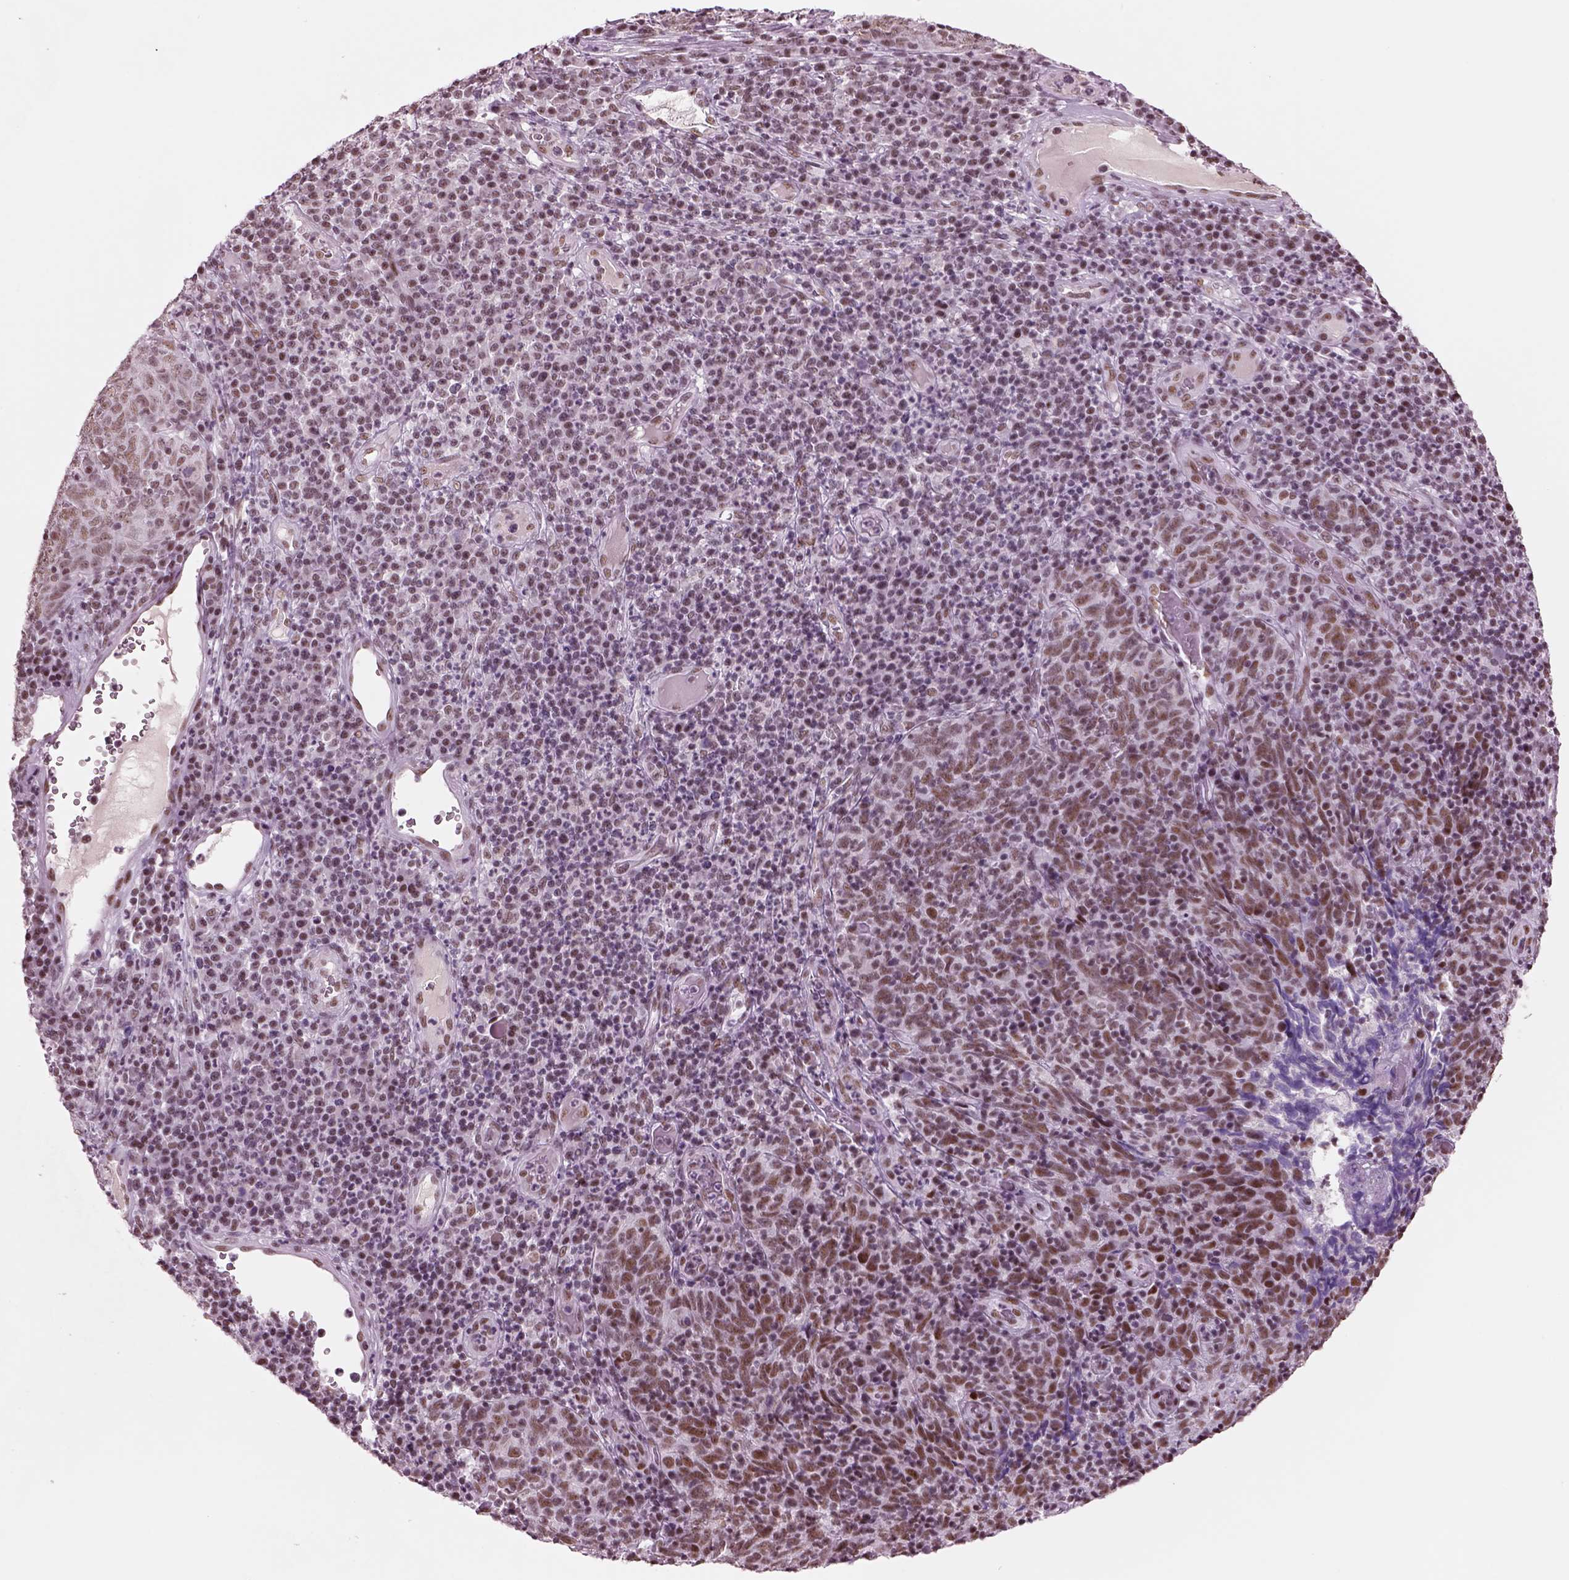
{"staining": {"intensity": "moderate", "quantity": ">75%", "location": "nuclear"}, "tissue": "skin cancer", "cell_type": "Tumor cells", "image_type": "cancer", "snomed": [{"axis": "morphology", "description": "Squamous cell carcinoma, NOS"}, {"axis": "topography", "description": "Skin"}, {"axis": "topography", "description": "Anal"}], "caption": "A micrograph of skin cancer (squamous cell carcinoma) stained for a protein reveals moderate nuclear brown staining in tumor cells.", "gene": "SEPHS1", "patient": {"sex": "female", "age": 51}}